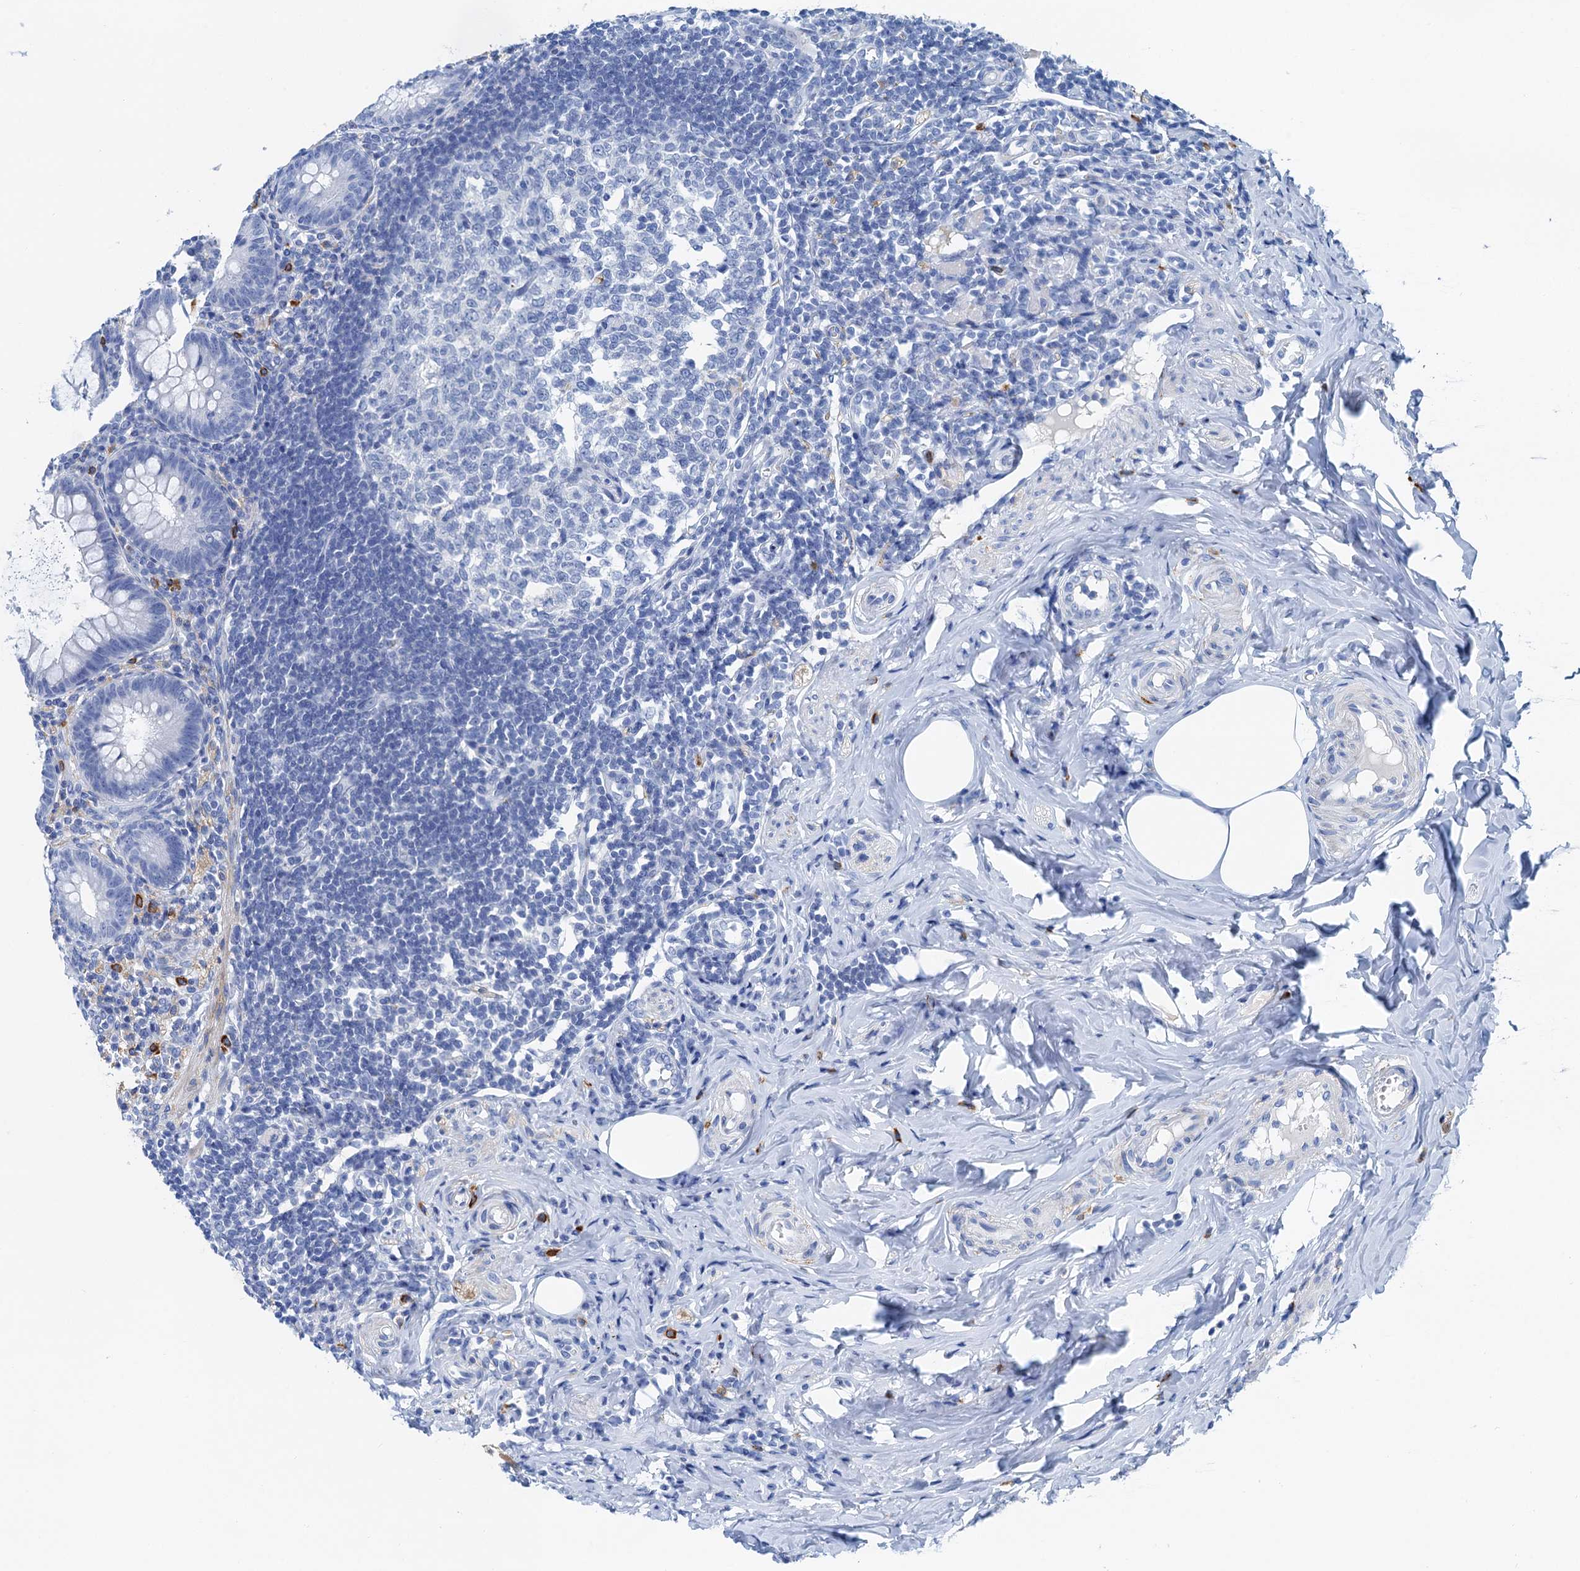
{"staining": {"intensity": "negative", "quantity": "none", "location": "none"}, "tissue": "appendix", "cell_type": "Glandular cells", "image_type": "normal", "snomed": [{"axis": "morphology", "description": "Normal tissue, NOS"}, {"axis": "topography", "description": "Appendix"}], "caption": "Histopathology image shows no significant protein positivity in glandular cells of benign appendix.", "gene": "NLRP10", "patient": {"sex": "female", "age": 33}}